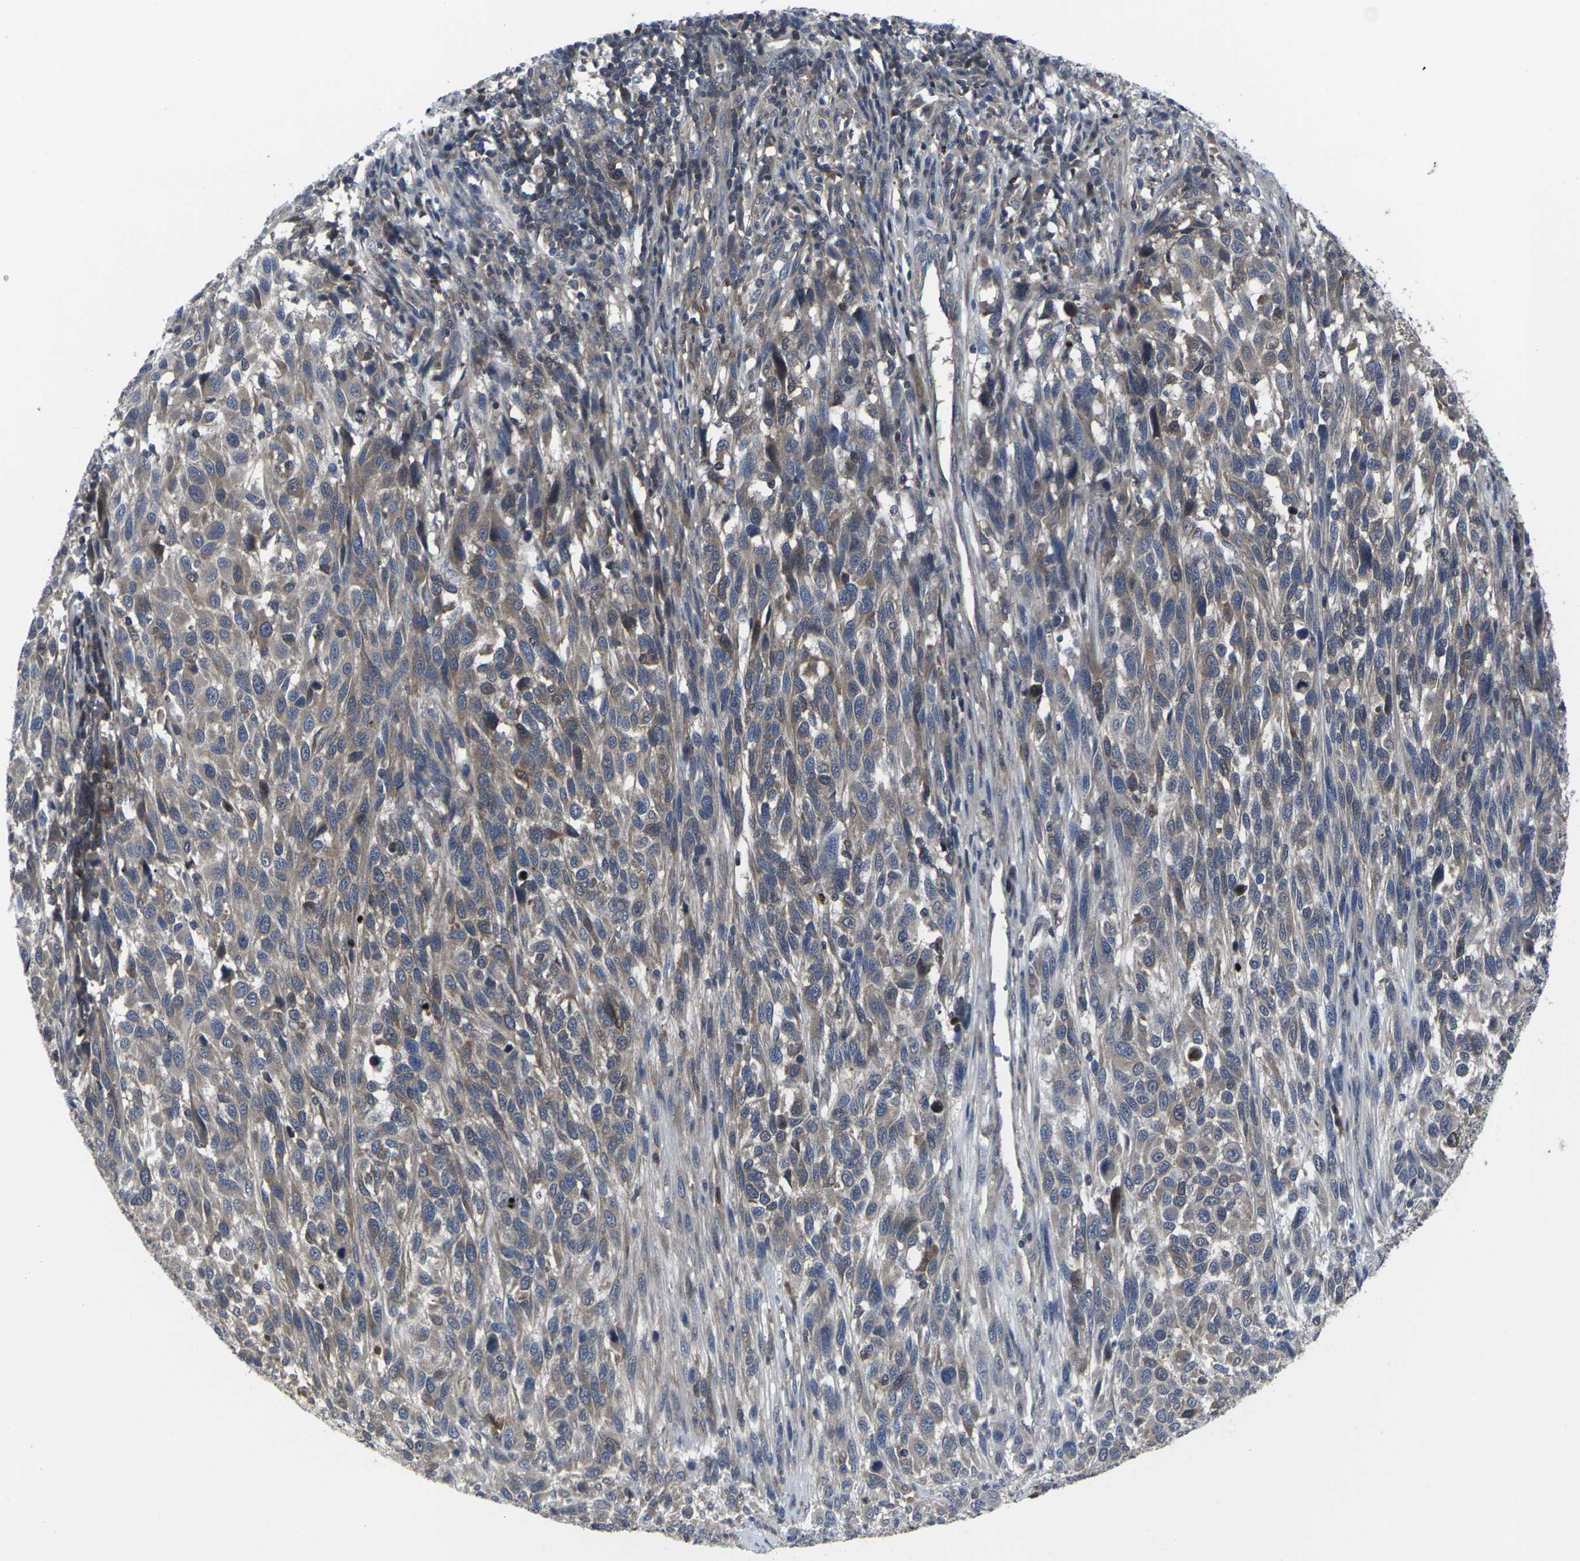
{"staining": {"intensity": "moderate", "quantity": ">75%", "location": "cytoplasmic/membranous"}, "tissue": "melanoma", "cell_type": "Tumor cells", "image_type": "cancer", "snomed": [{"axis": "morphology", "description": "Malignant melanoma, Metastatic site"}, {"axis": "topography", "description": "Lymph node"}], "caption": "Immunohistochemistry (IHC) of human melanoma exhibits medium levels of moderate cytoplasmic/membranous positivity in about >75% of tumor cells.", "gene": "HPRT1", "patient": {"sex": "male", "age": 61}}